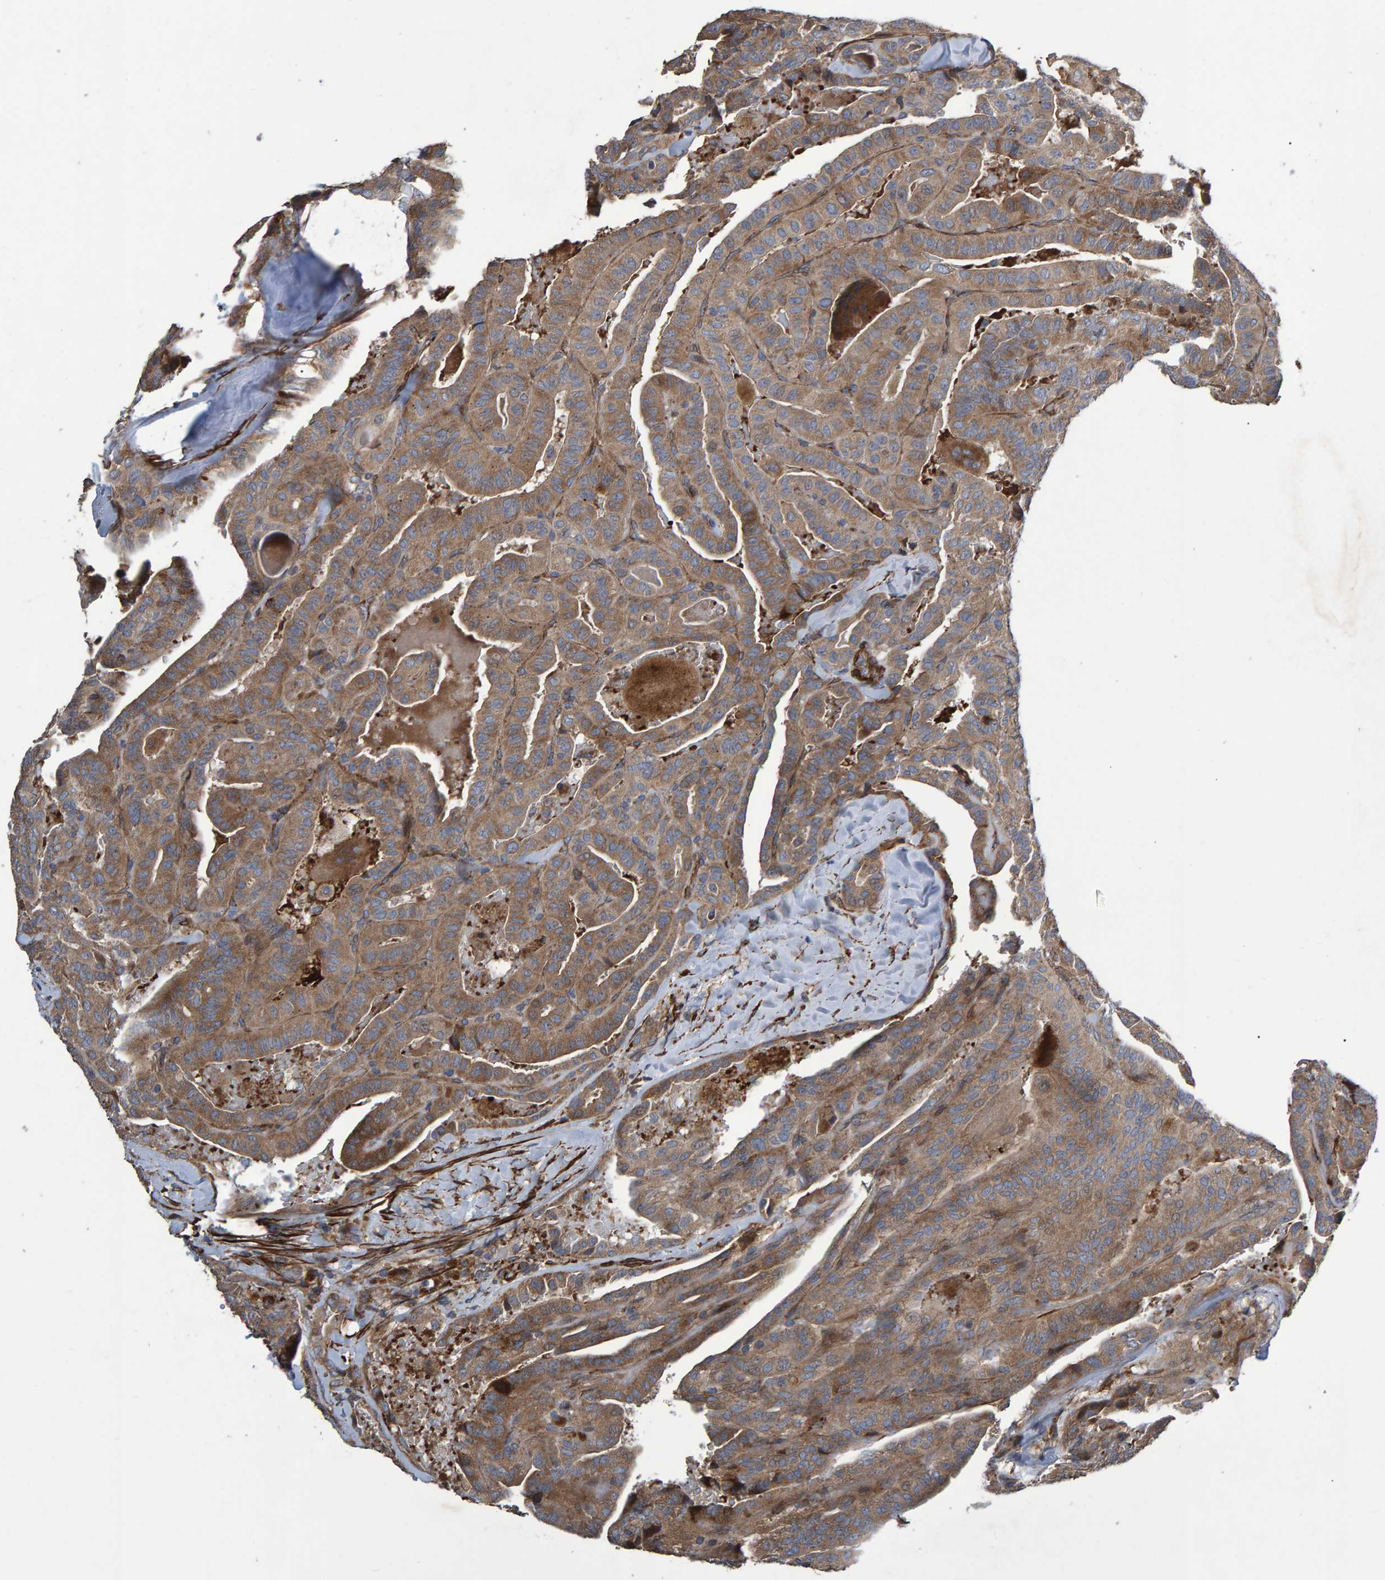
{"staining": {"intensity": "moderate", "quantity": ">75%", "location": "cytoplasmic/membranous"}, "tissue": "thyroid cancer", "cell_type": "Tumor cells", "image_type": "cancer", "snomed": [{"axis": "morphology", "description": "Papillary adenocarcinoma, NOS"}, {"axis": "topography", "description": "Thyroid gland"}], "caption": "Protein staining of thyroid papillary adenocarcinoma tissue shows moderate cytoplasmic/membranous expression in about >75% of tumor cells. (DAB (3,3'-diaminobenzidine) = brown stain, brightfield microscopy at high magnification).", "gene": "SLIT2", "patient": {"sex": "male", "age": 77}}